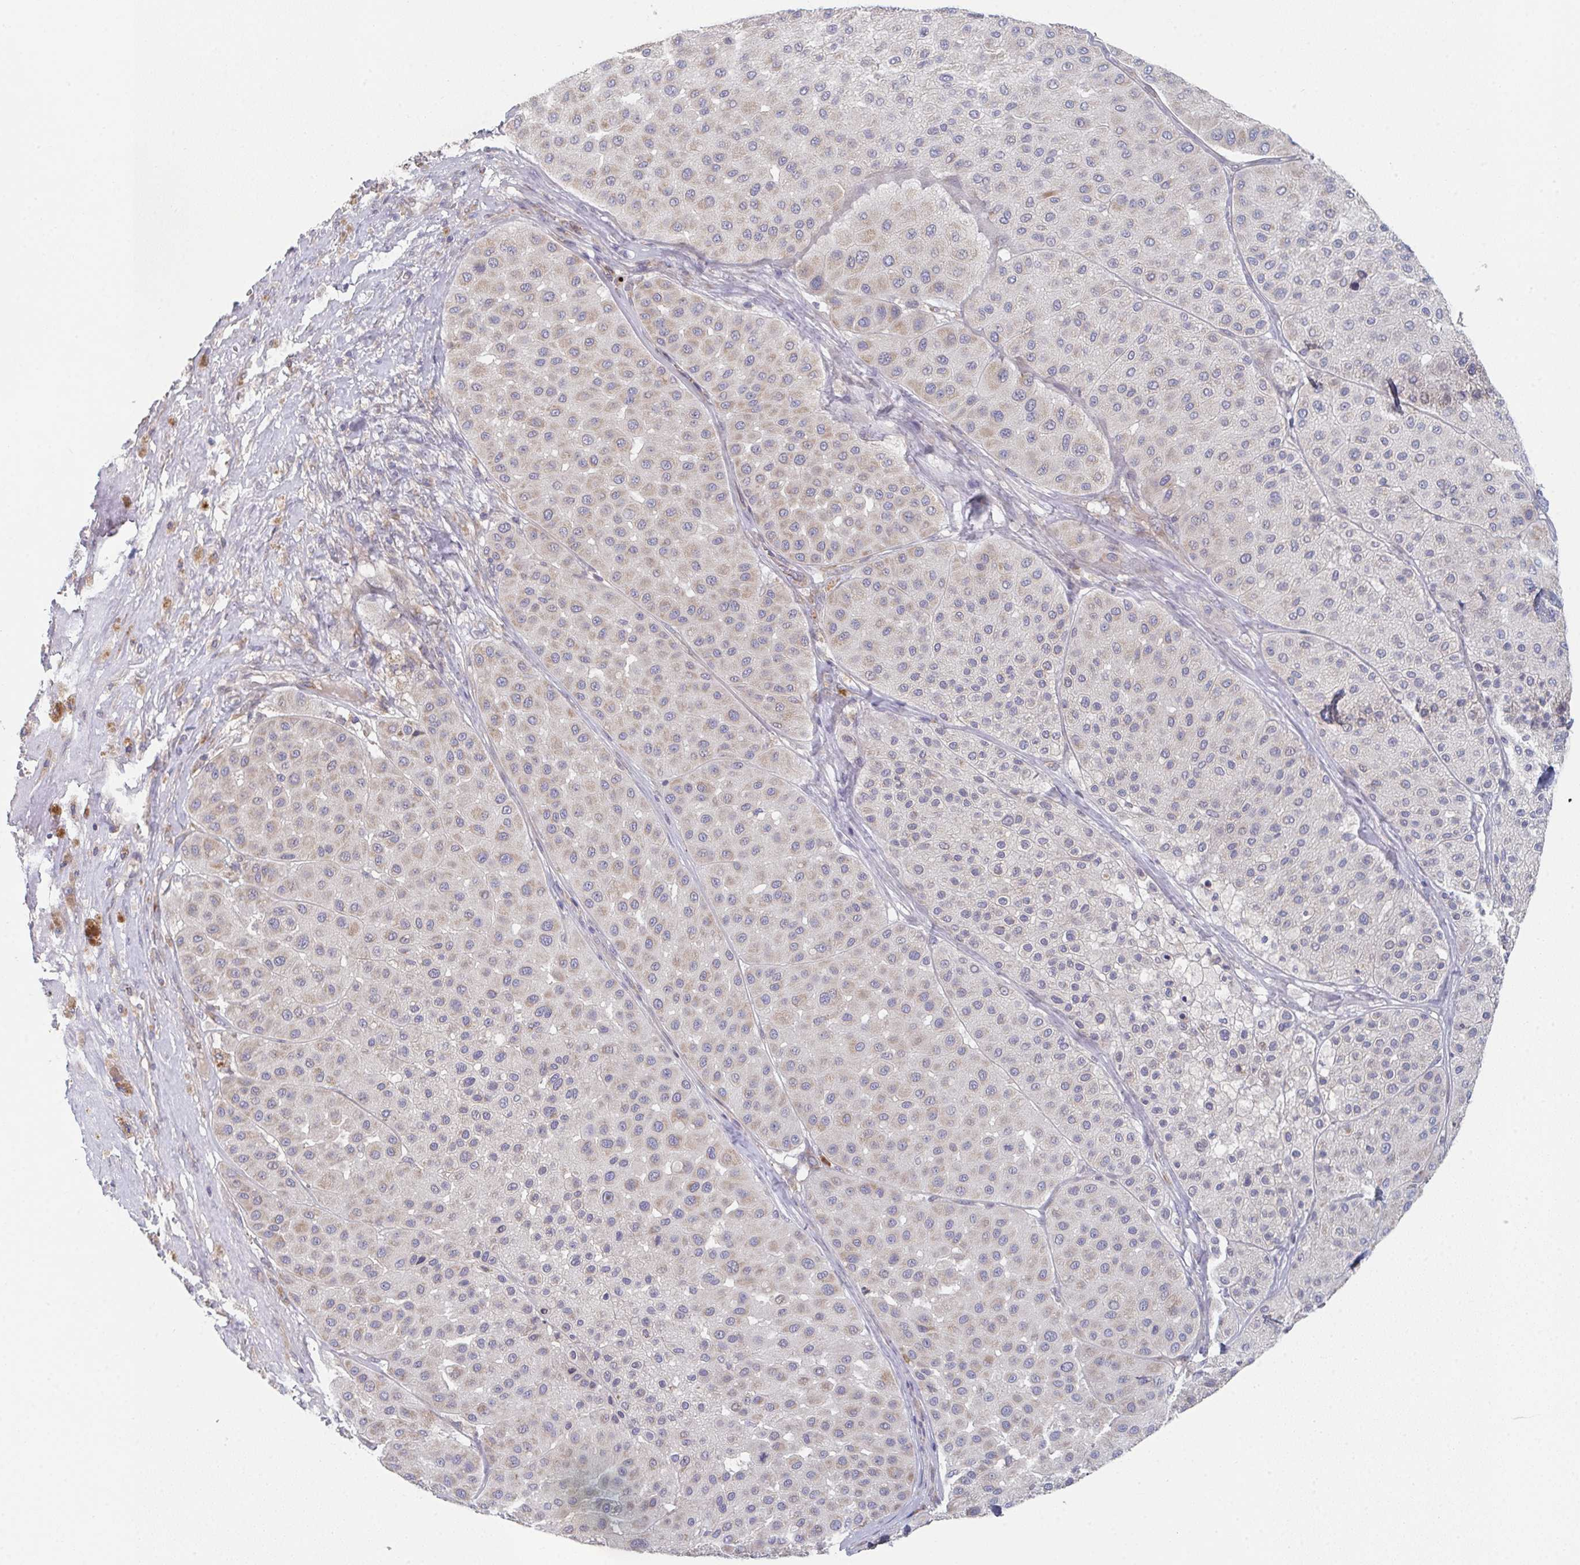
{"staining": {"intensity": "weak", "quantity": "<25%", "location": "cytoplasmic/membranous"}, "tissue": "melanoma", "cell_type": "Tumor cells", "image_type": "cancer", "snomed": [{"axis": "morphology", "description": "Malignant melanoma, Metastatic site"}, {"axis": "topography", "description": "Smooth muscle"}], "caption": "A histopathology image of melanoma stained for a protein exhibits no brown staining in tumor cells.", "gene": "ELOVL1", "patient": {"sex": "male", "age": 41}}